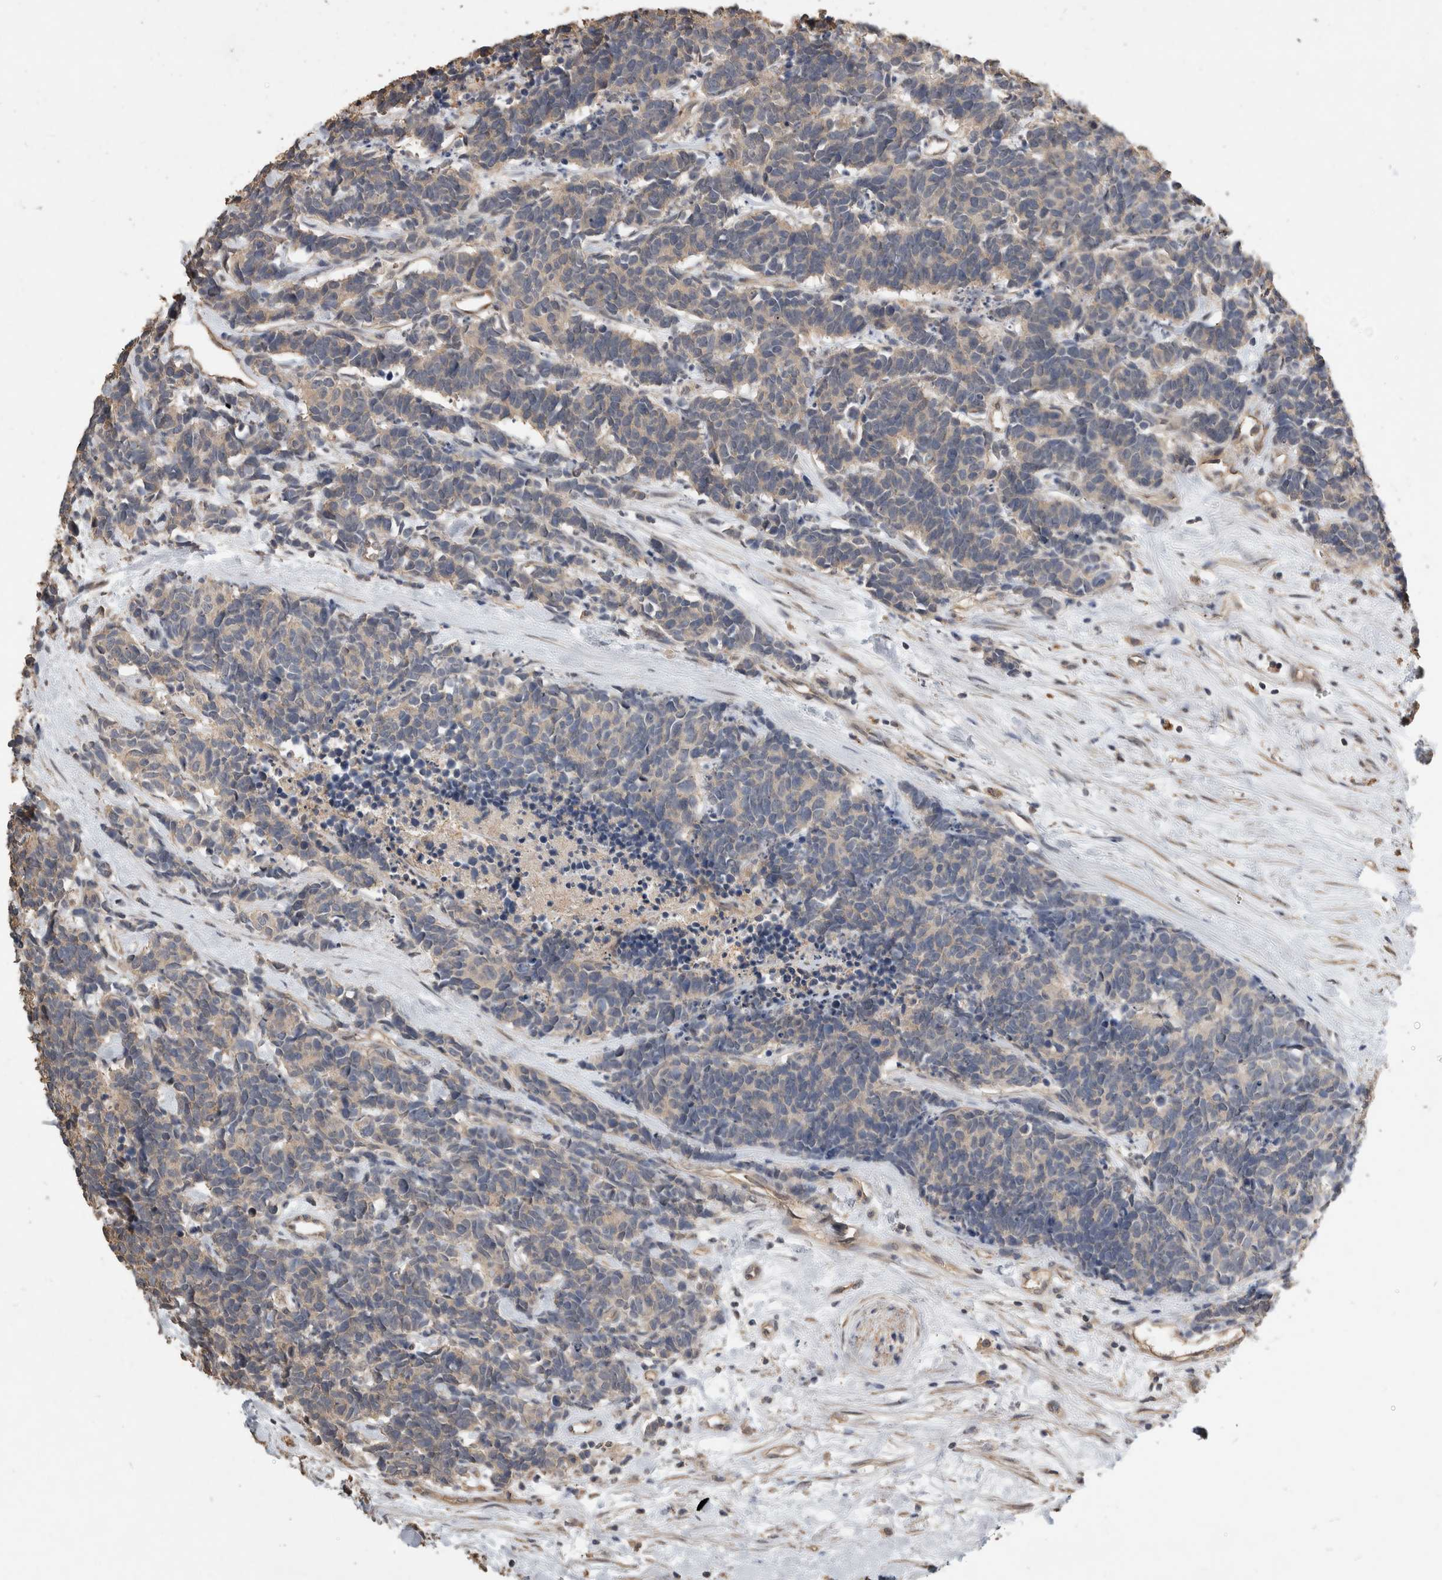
{"staining": {"intensity": "weak", "quantity": "25%-75%", "location": "cytoplasmic/membranous"}, "tissue": "carcinoid", "cell_type": "Tumor cells", "image_type": "cancer", "snomed": [{"axis": "morphology", "description": "Carcinoma, NOS"}, {"axis": "morphology", "description": "Carcinoid, malignant, NOS"}, {"axis": "topography", "description": "Urinary bladder"}], "caption": "A histopathology image showing weak cytoplasmic/membranous positivity in approximately 25%-75% of tumor cells in carcinoid, as visualized by brown immunohistochemical staining.", "gene": "RHPN1", "patient": {"sex": "male", "age": 57}}